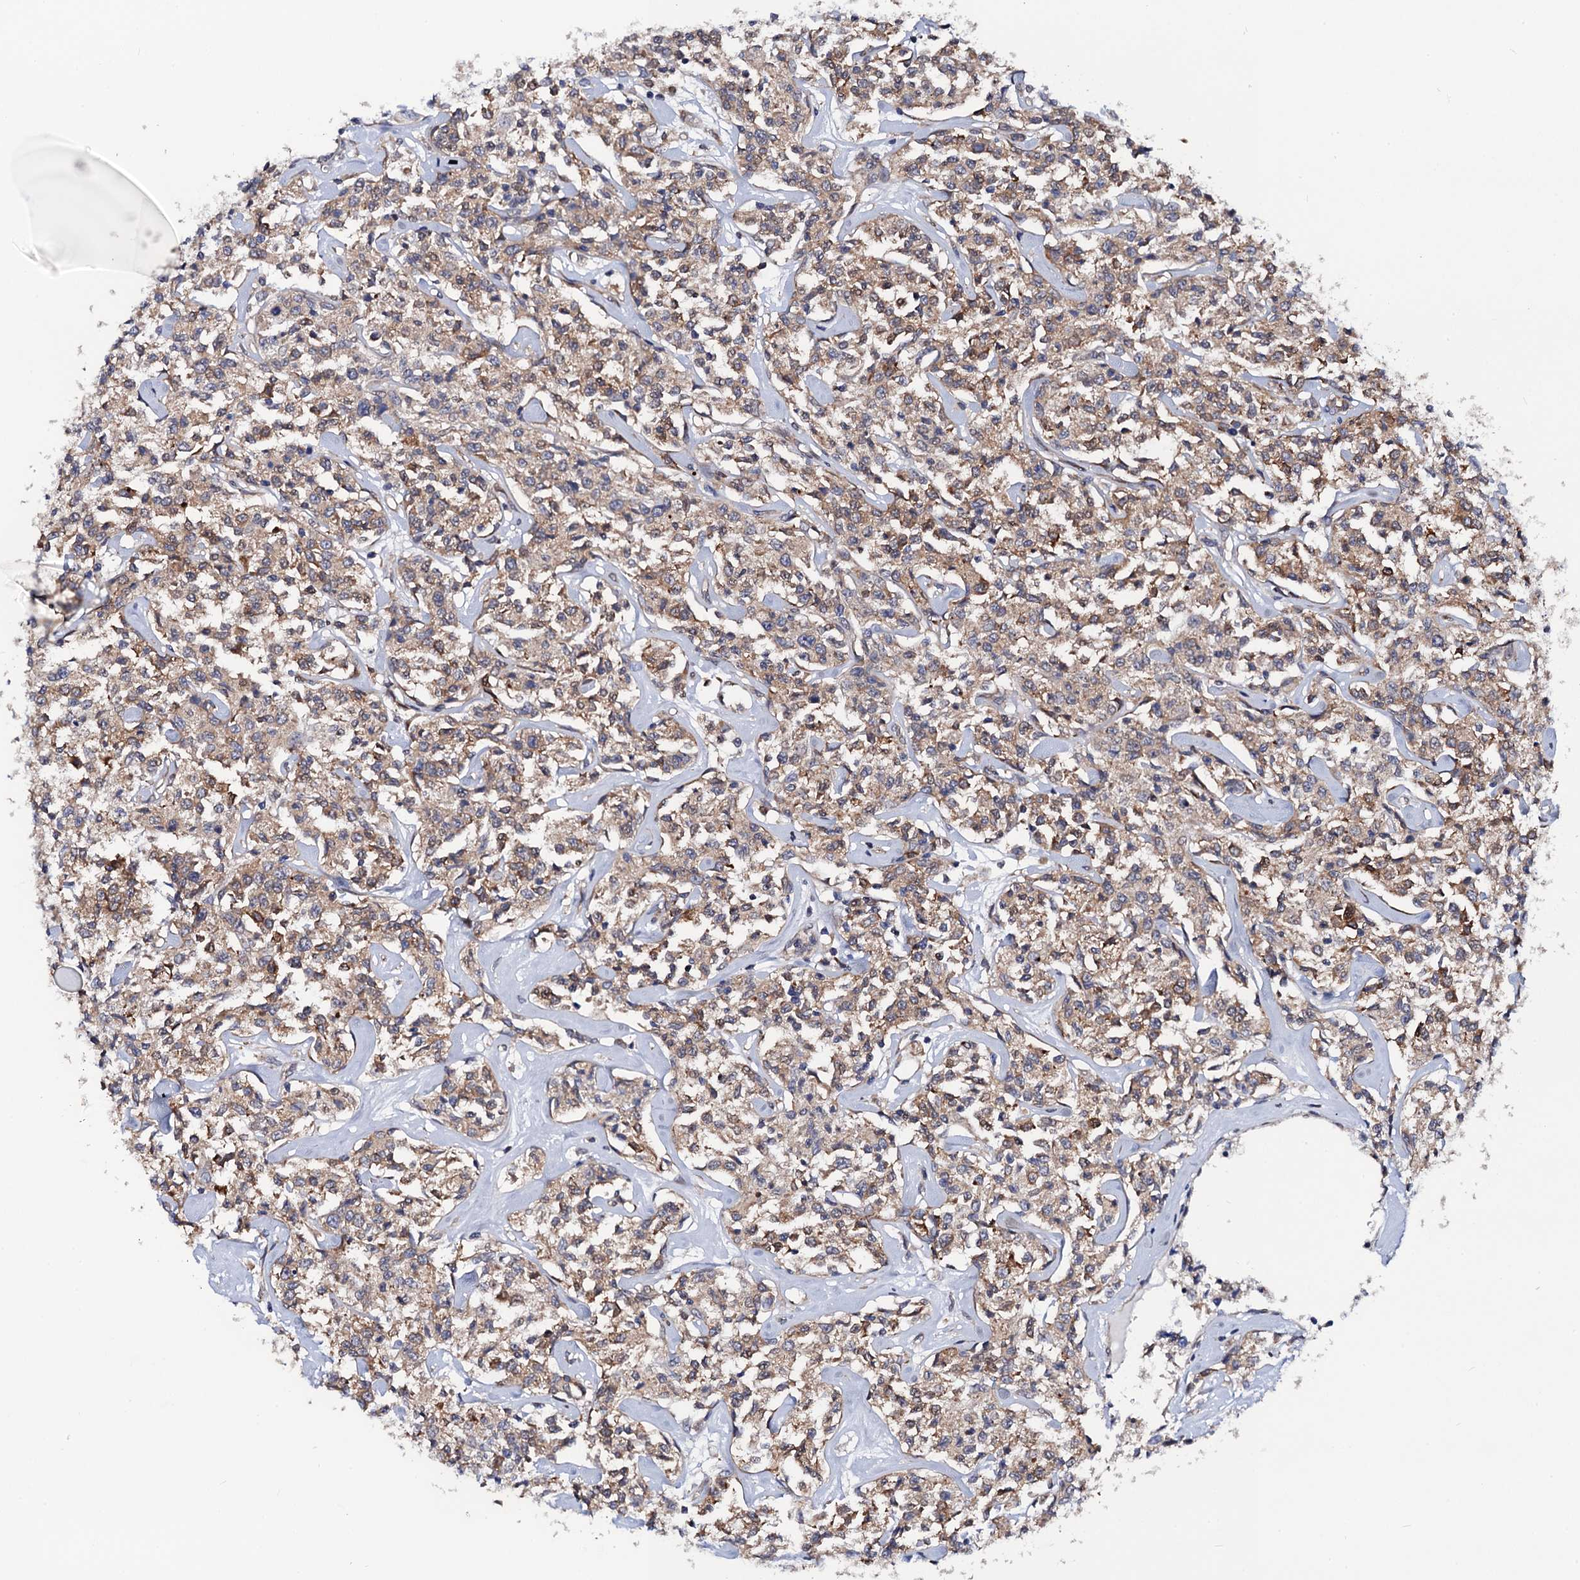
{"staining": {"intensity": "moderate", "quantity": ">75%", "location": "cytoplasmic/membranous"}, "tissue": "lymphoma", "cell_type": "Tumor cells", "image_type": "cancer", "snomed": [{"axis": "morphology", "description": "Malignant lymphoma, non-Hodgkin's type, Low grade"}, {"axis": "topography", "description": "Small intestine"}], "caption": "Malignant lymphoma, non-Hodgkin's type (low-grade) stained for a protein (brown) reveals moderate cytoplasmic/membranous positive positivity in about >75% of tumor cells.", "gene": "PGLS", "patient": {"sex": "female", "age": 59}}